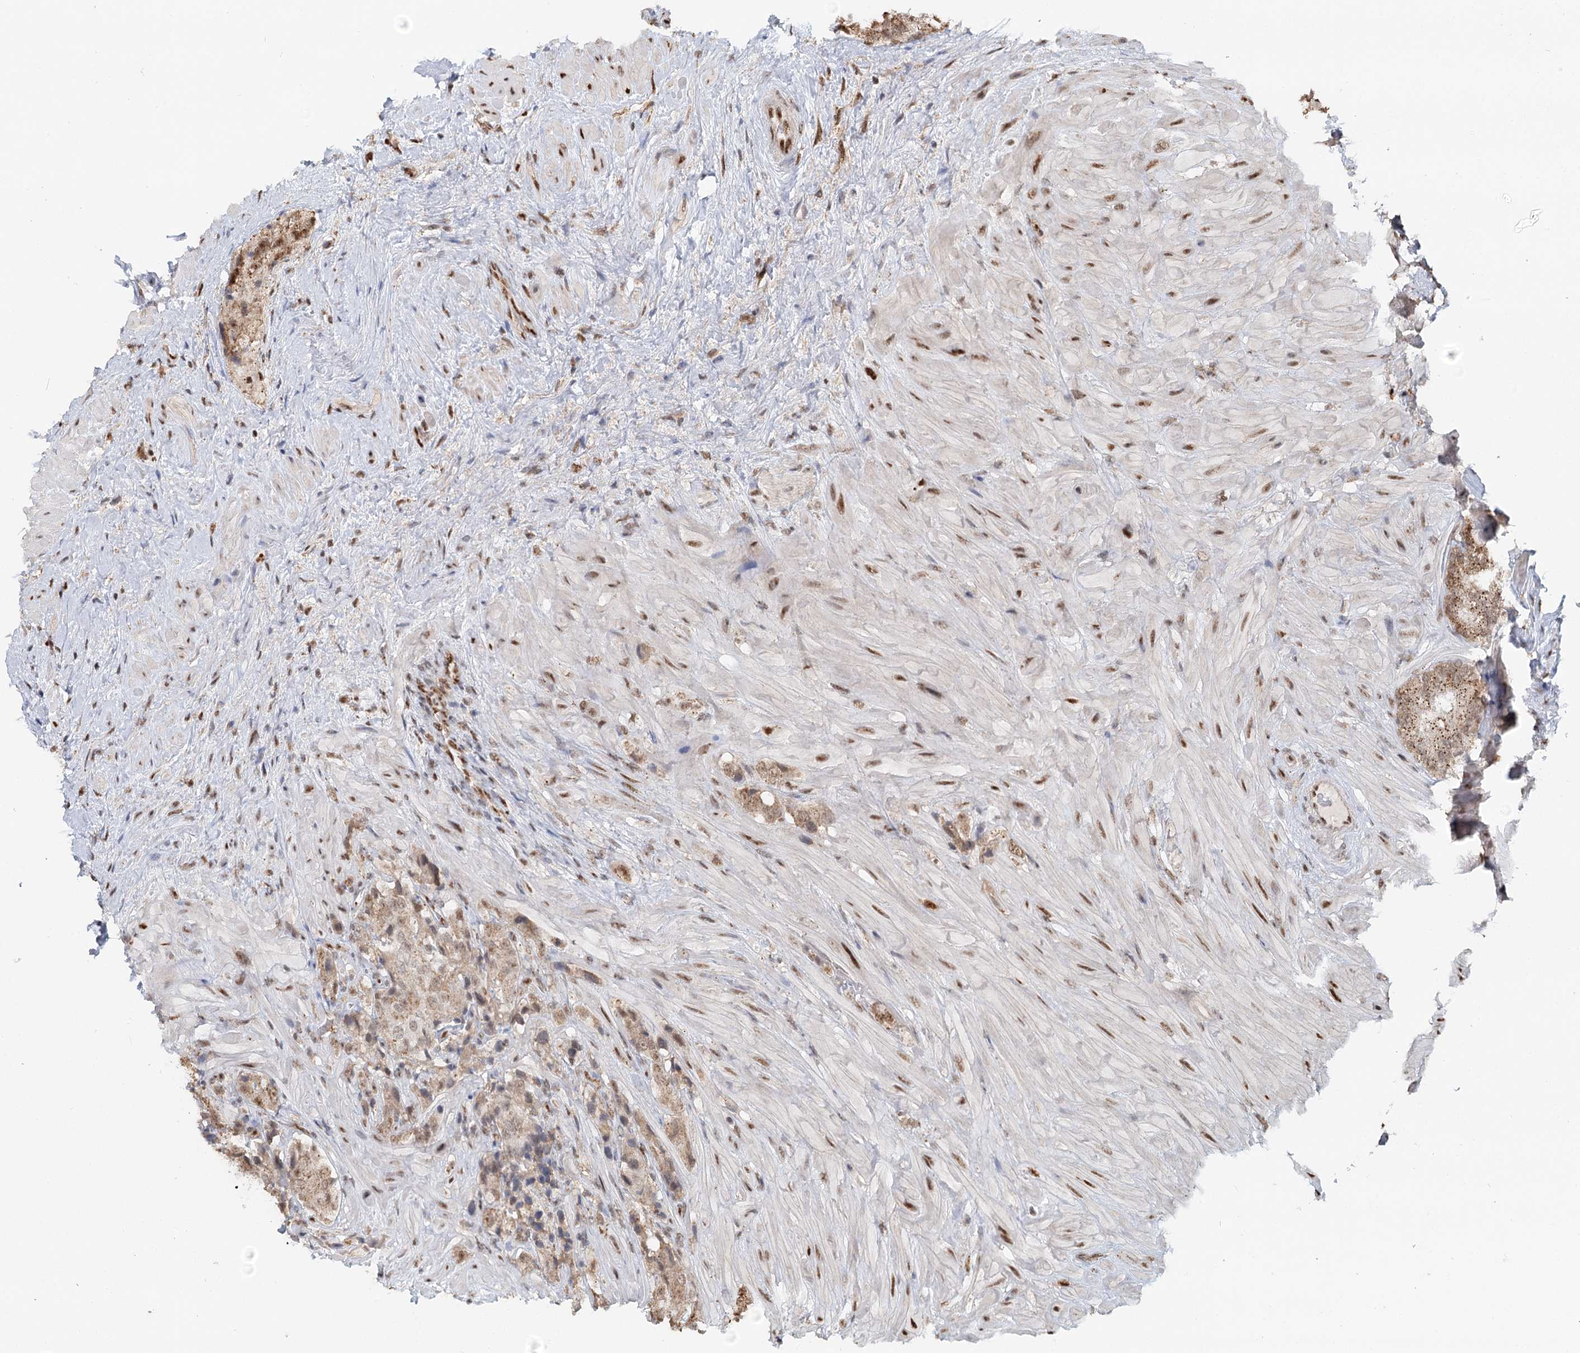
{"staining": {"intensity": "moderate", "quantity": "25%-75%", "location": "cytoplasmic/membranous,nuclear"}, "tissue": "prostate cancer", "cell_type": "Tumor cells", "image_type": "cancer", "snomed": [{"axis": "morphology", "description": "Adenocarcinoma, High grade"}, {"axis": "topography", "description": "Prostate"}], "caption": "The histopathology image demonstrates immunohistochemical staining of adenocarcinoma (high-grade) (prostate). There is moderate cytoplasmic/membranous and nuclear positivity is appreciated in about 25%-75% of tumor cells. The protein is shown in brown color, while the nuclei are stained blue.", "gene": "GPALPP1", "patient": {"sex": "male", "age": 65}}